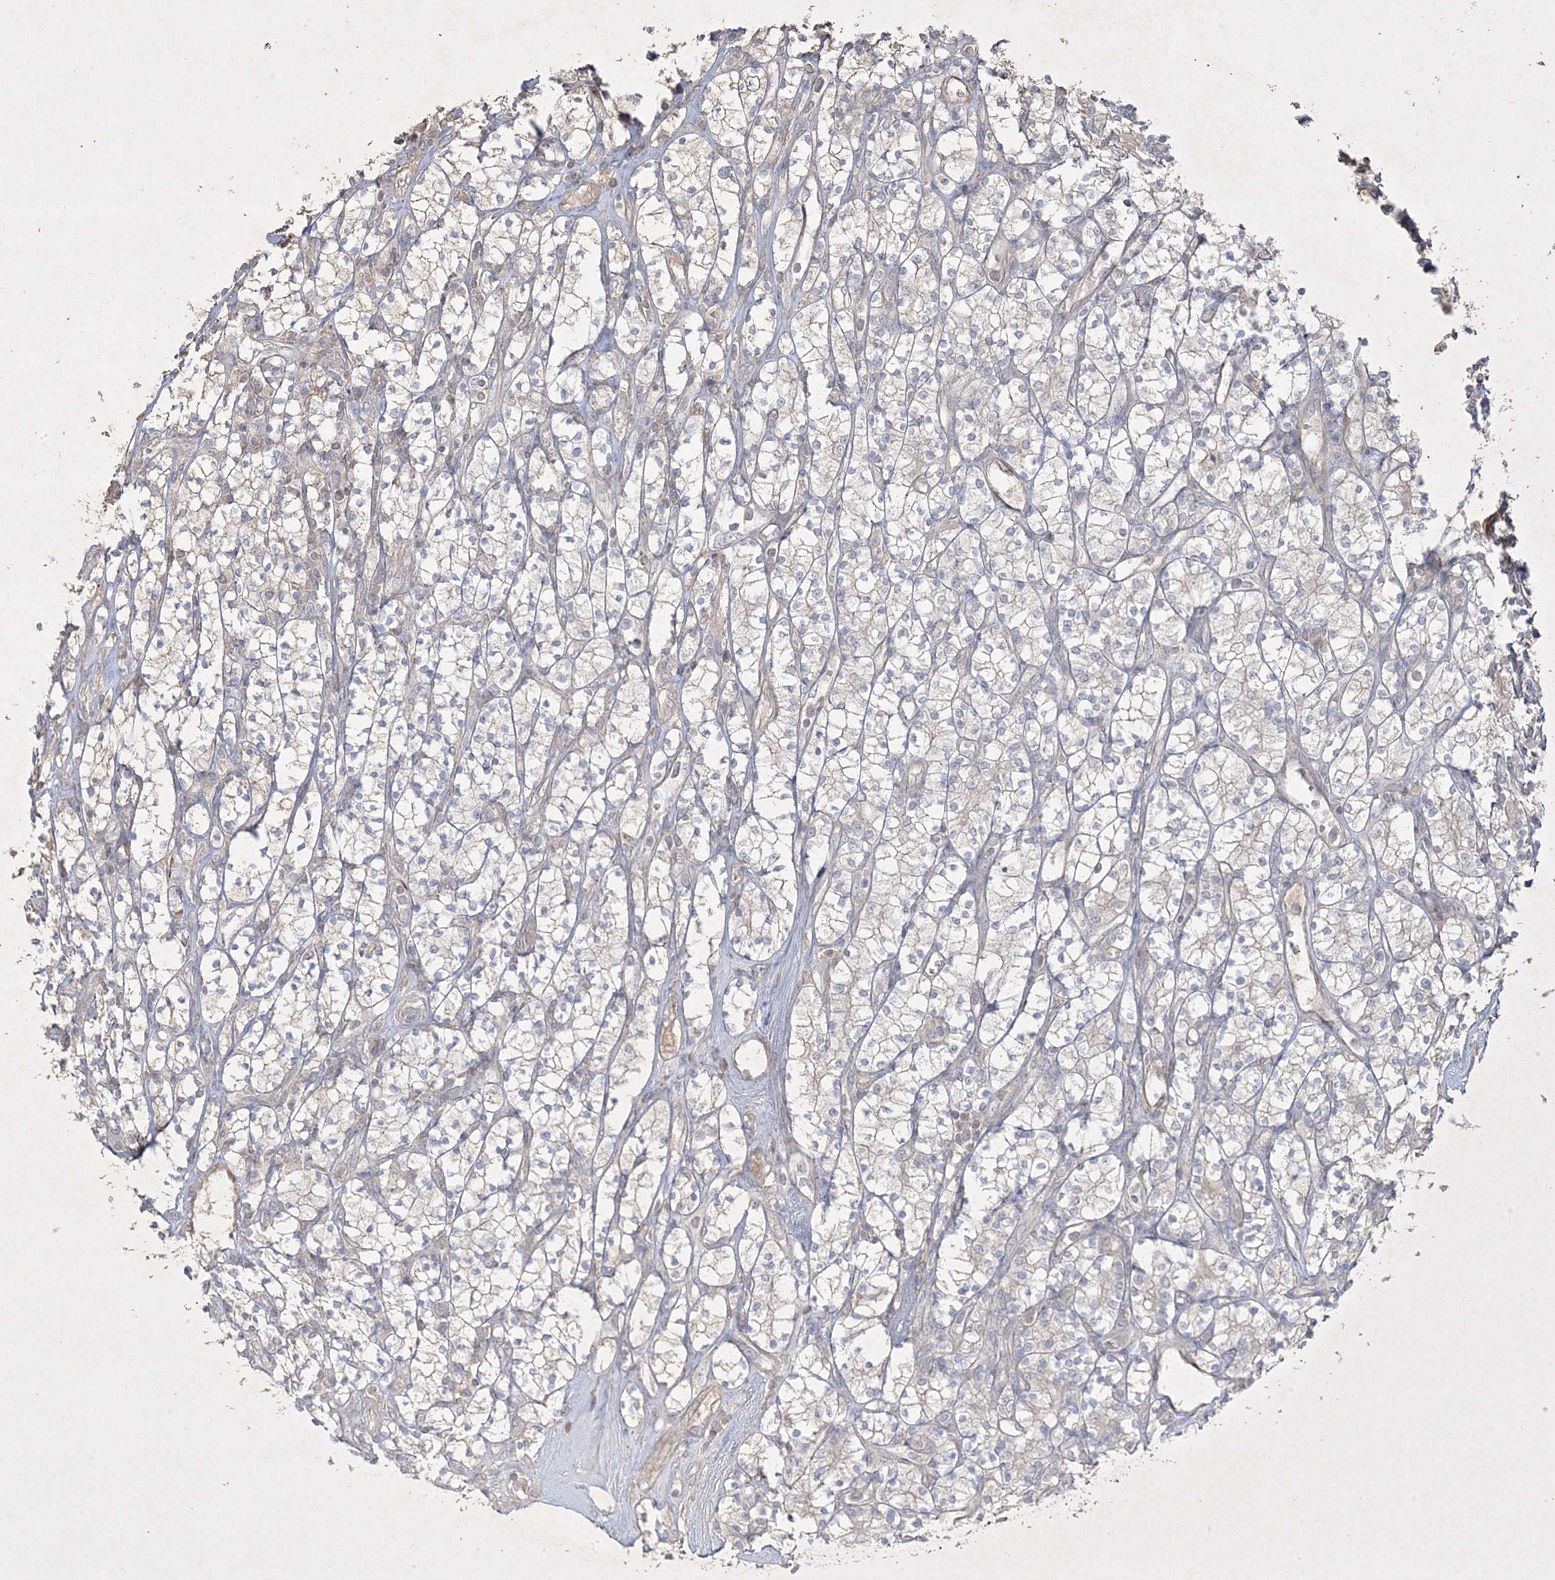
{"staining": {"intensity": "negative", "quantity": "none", "location": "none"}, "tissue": "renal cancer", "cell_type": "Tumor cells", "image_type": "cancer", "snomed": [{"axis": "morphology", "description": "Adenocarcinoma, NOS"}, {"axis": "topography", "description": "Kidney"}], "caption": "An image of renal cancer stained for a protein reveals no brown staining in tumor cells.", "gene": "RGL4", "patient": {"sex": "male", "age": 77}}